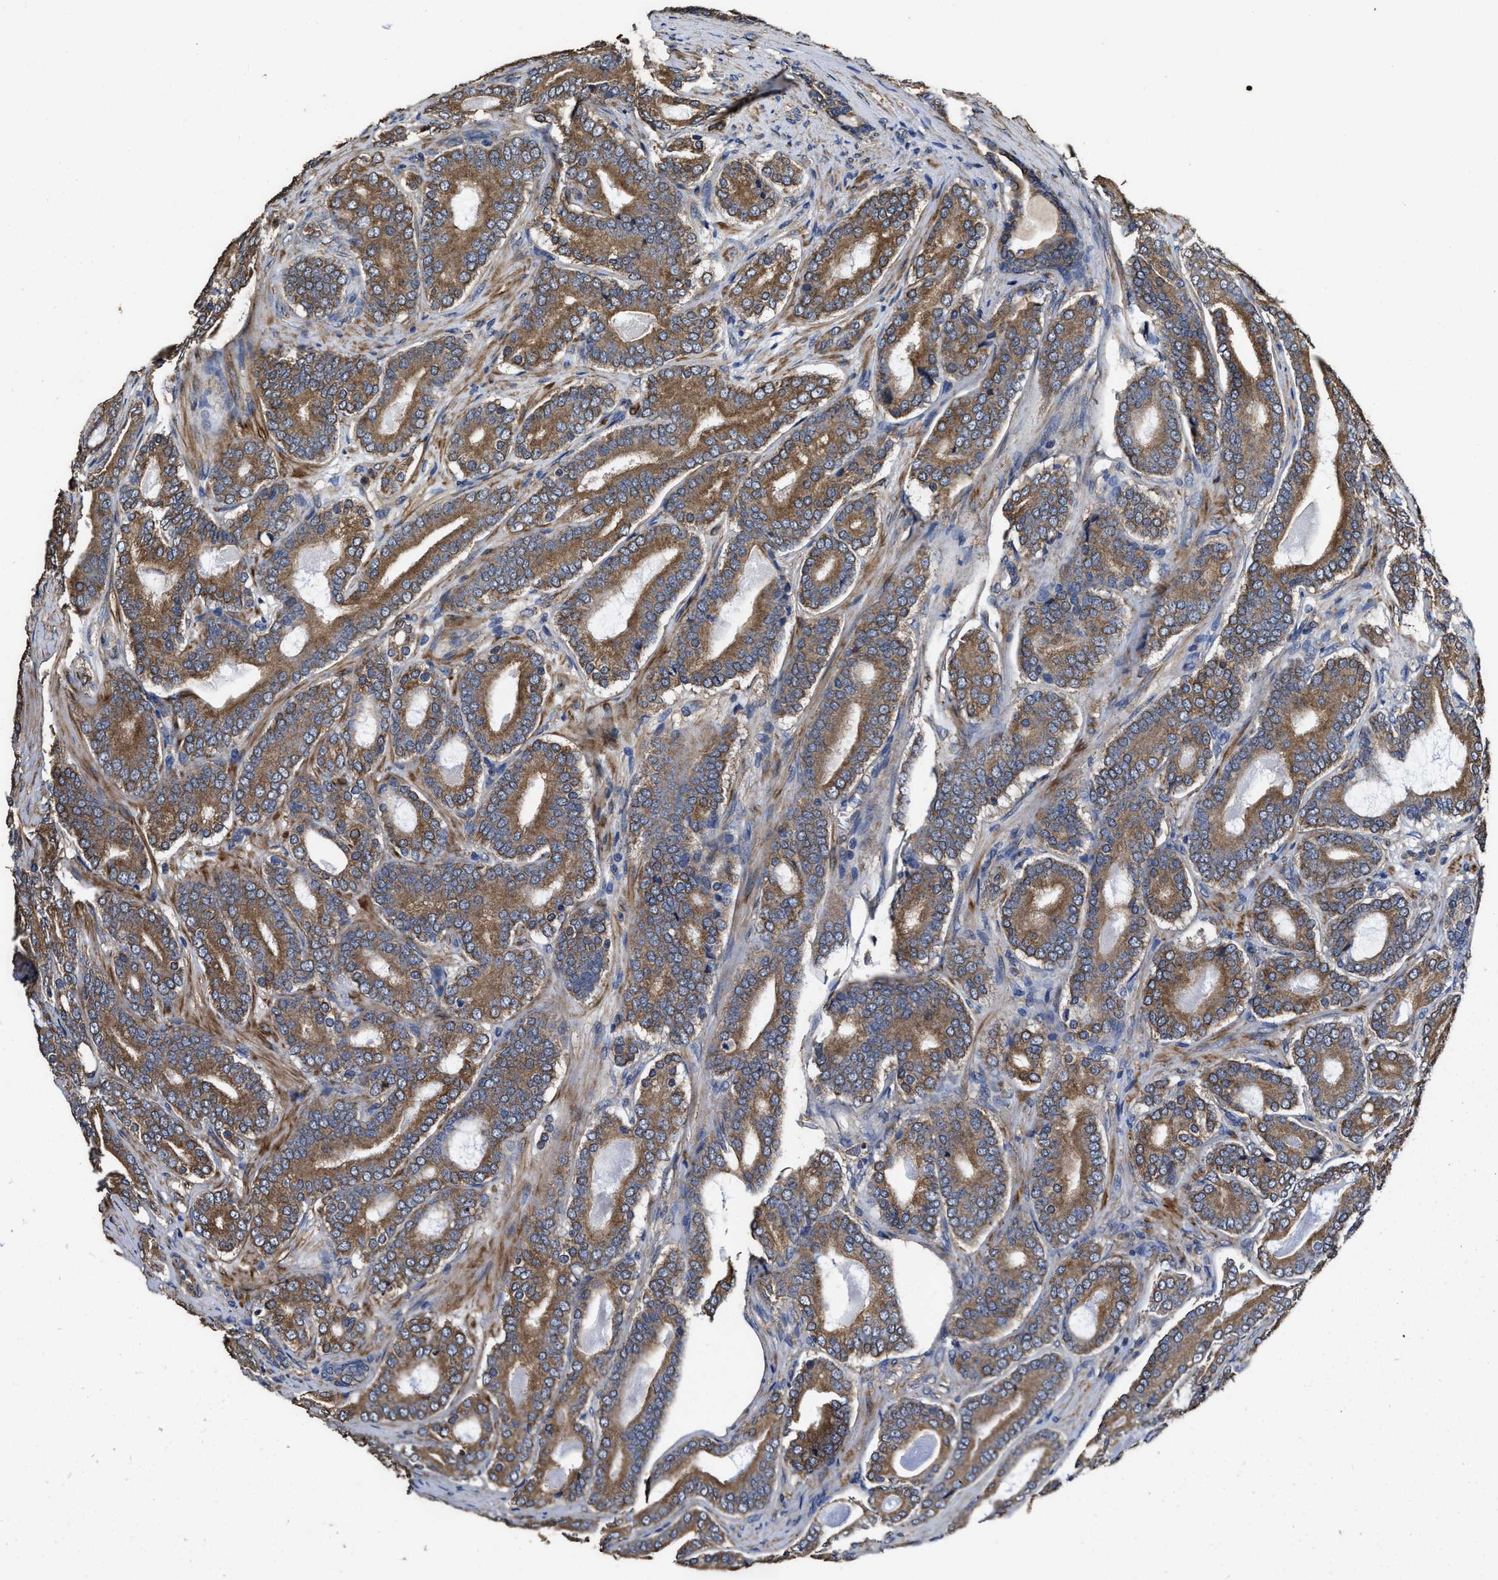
{"staining": {"intensity": "moderate", "quantity": ">75%", "location": "cytoplasmic/membranous"}, "tissue": "prostate cancer", "cell_type": "Tumor cells", "image_type": "cancer", "snomed": [{"axis": "morphology", "description": "Adenocarcinoma, High grade"}, {"axis": "topography", "description": "Prostate"}], "caption": "Protein staining of prostate cancer (adenocarcinoma (high-grade)) tissue shows moderate cytoplasmic/membranous expression in about >75% of tumor cells.", "gene": "SFXN4", "patient": {"sex": "male", "age": 60}}